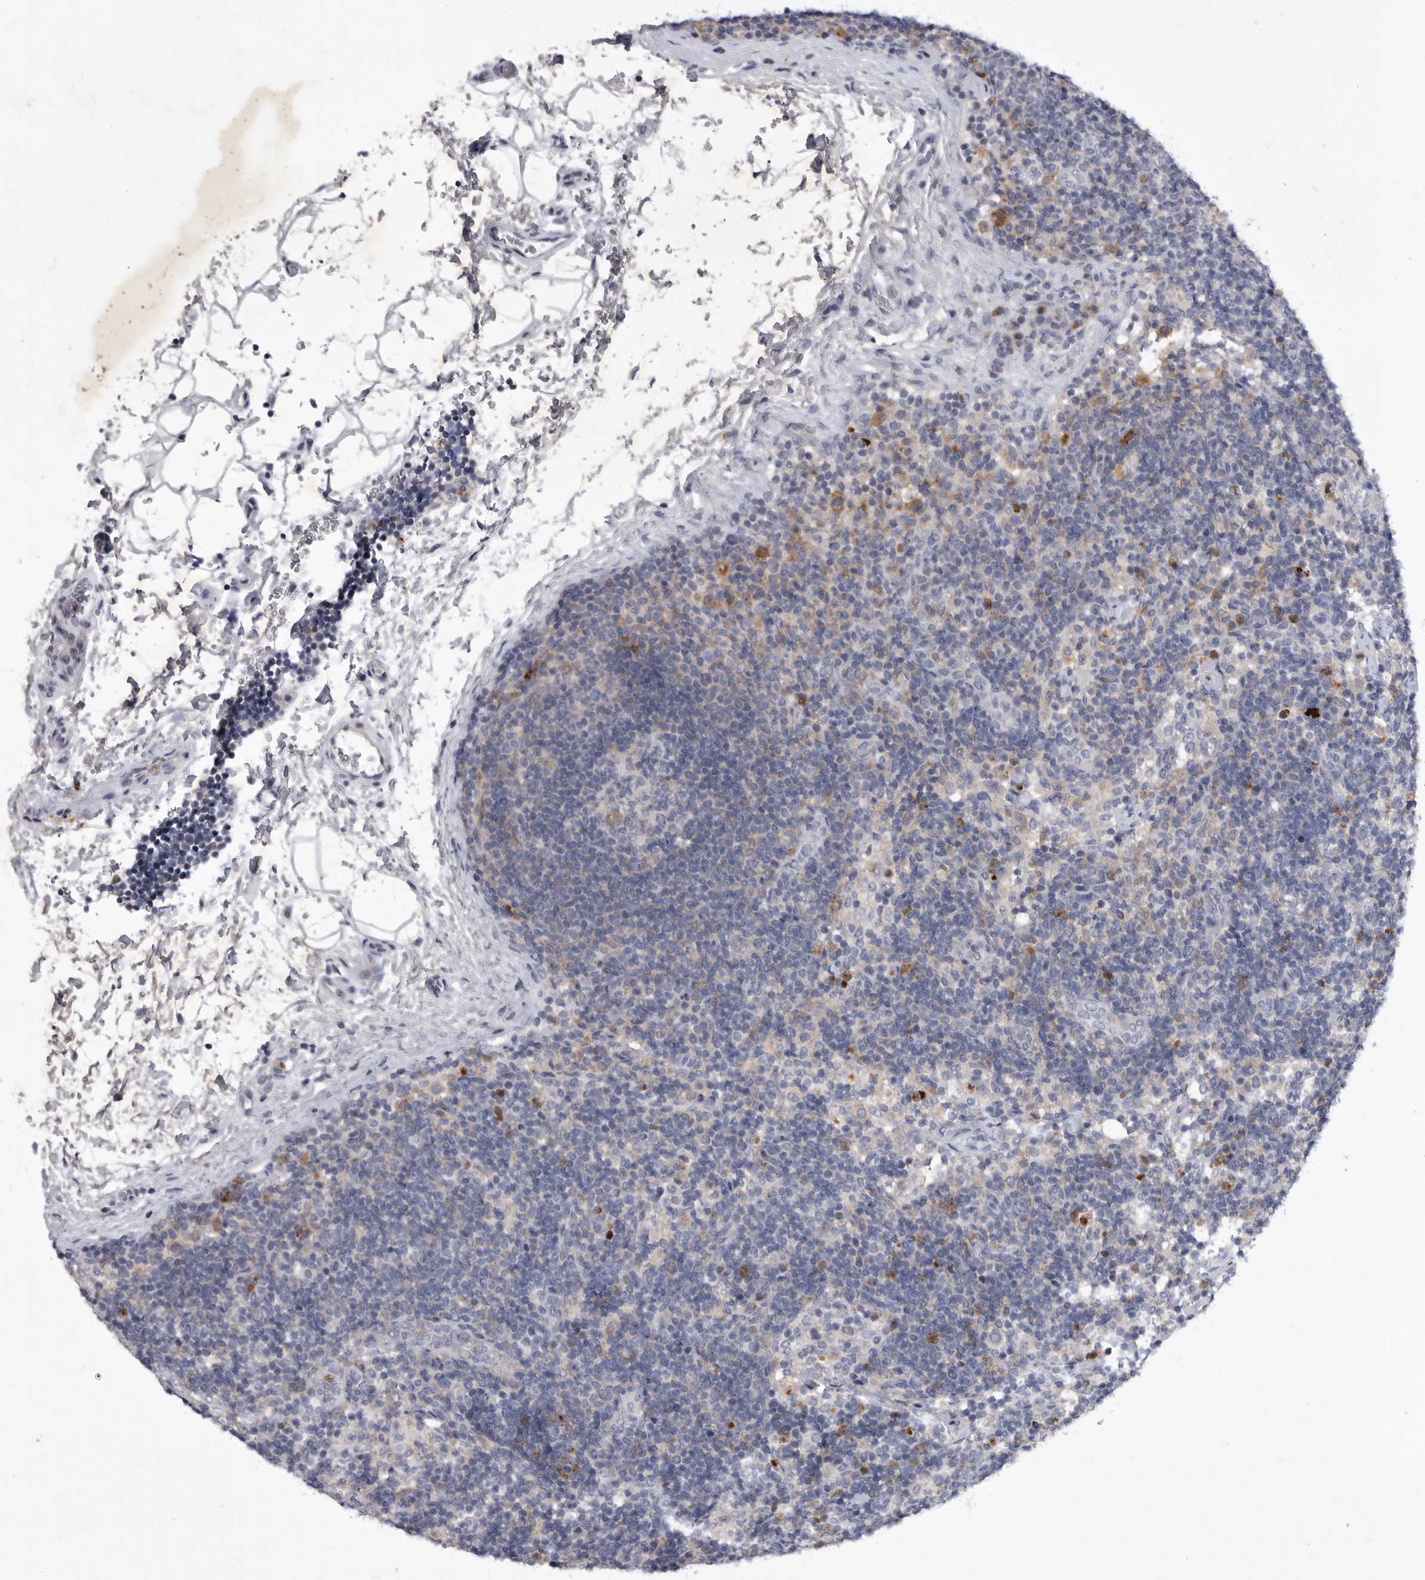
{"staining": {"intensity": "negative", "quantity": "none", "location": "none"}, "tissue": "lymph node", "cell_type": "Germinal center cells", "image_type": "normal", "snomed": [{"axis": "morphology", "description": "Normal tissue, NOS"}, {"axis": "topography", "description": "Lymph node"}], "caption": "Germinal center cells are negative for brown protein staining in unremarkable lymph node. (Stains: DAB immunohistochemistry with hematoxylin counter stain, Microscopy: brightfield microscopy at high magnification).", "gene": "SIGLEC10", "patient": {"sex": "female", "age": 22}}